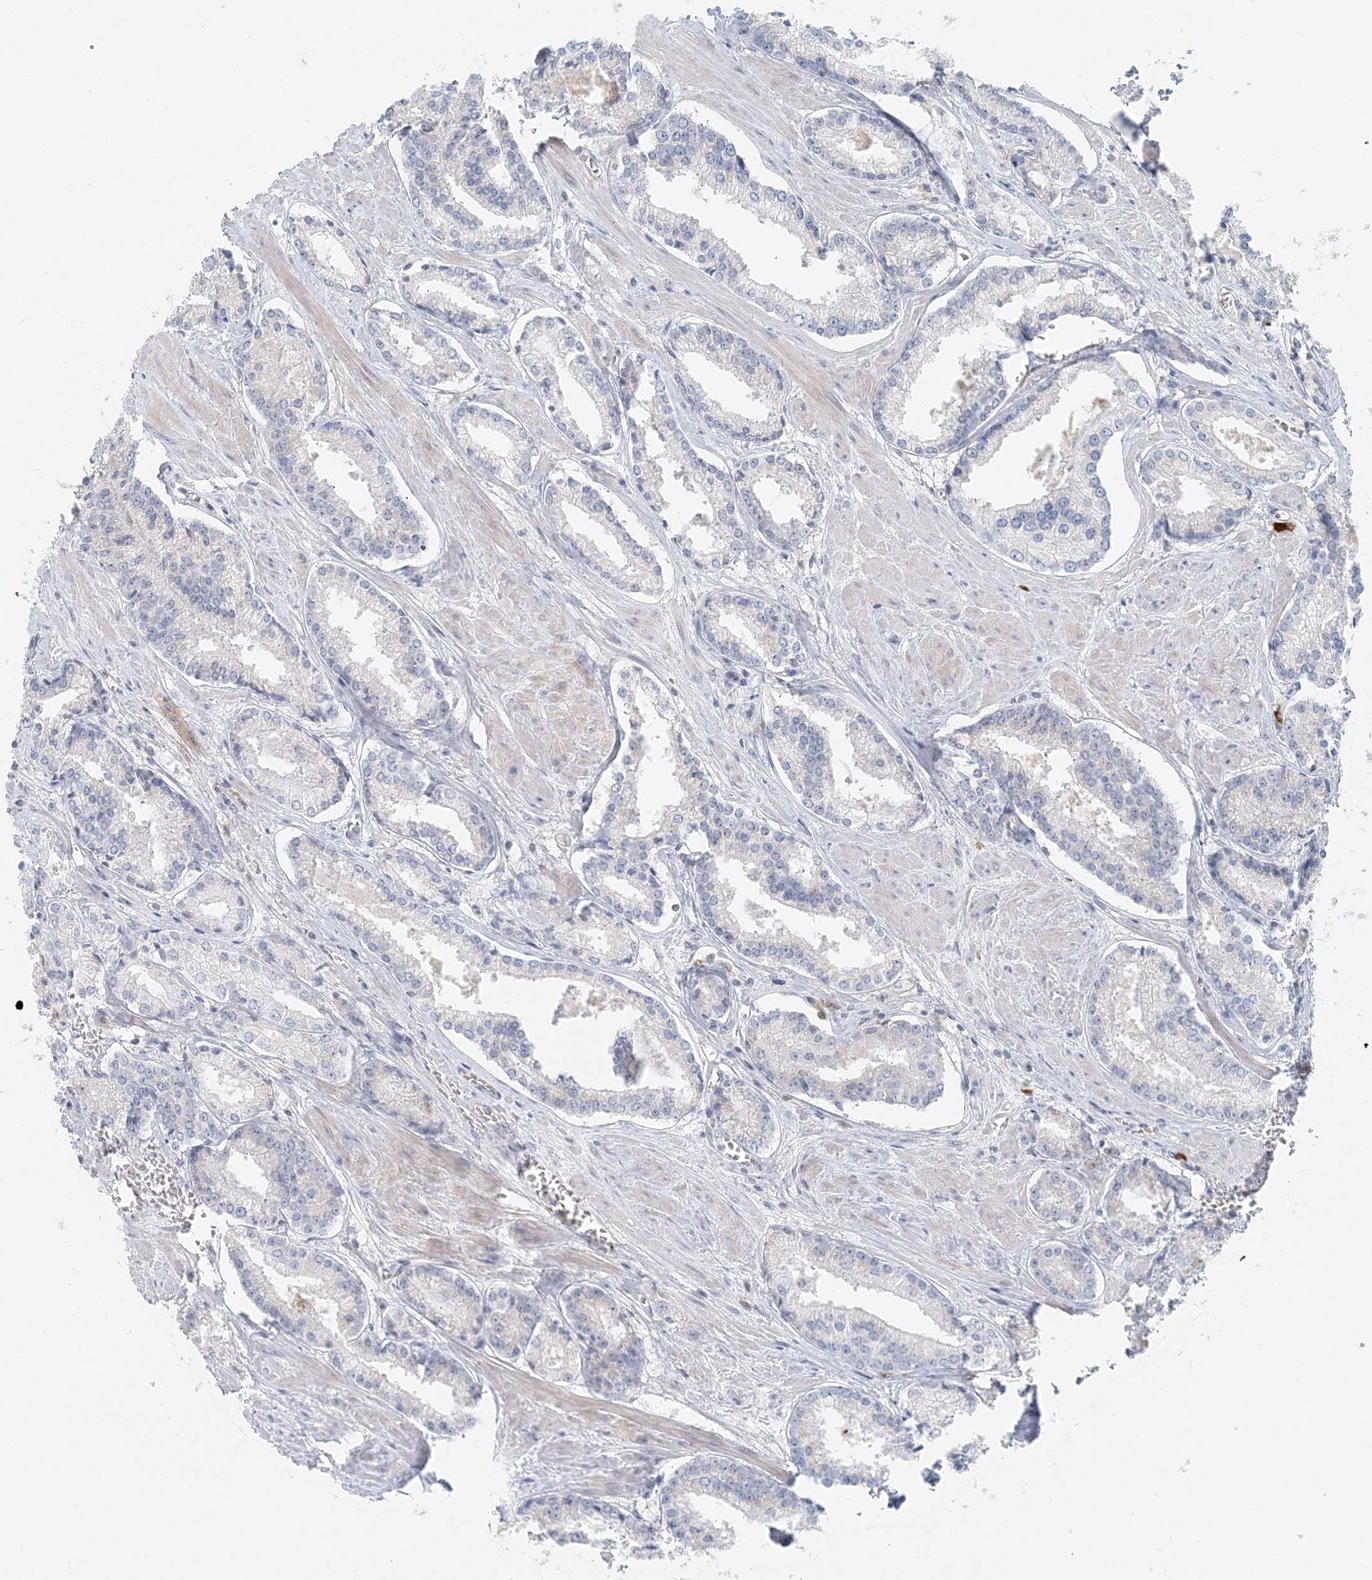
{"staining": {"intensity": "negative", "quantity": "none", "location": "none"}, "tissue": "prostate cancer", "cell_type": "Tumor cells", "image_type": "cancer", "snomed": [{"axis": "morphology", "description": "Adenocarcinoma, Low grade"}, {"axis": "topography", "description": "Prostate"}], "caption": "Tumor cells are negative for brown protein staining in adenocarcinoma (low-grade) (prostate).", "gene": "NAA11", "patient": {"sex": "male", "age": 54}}